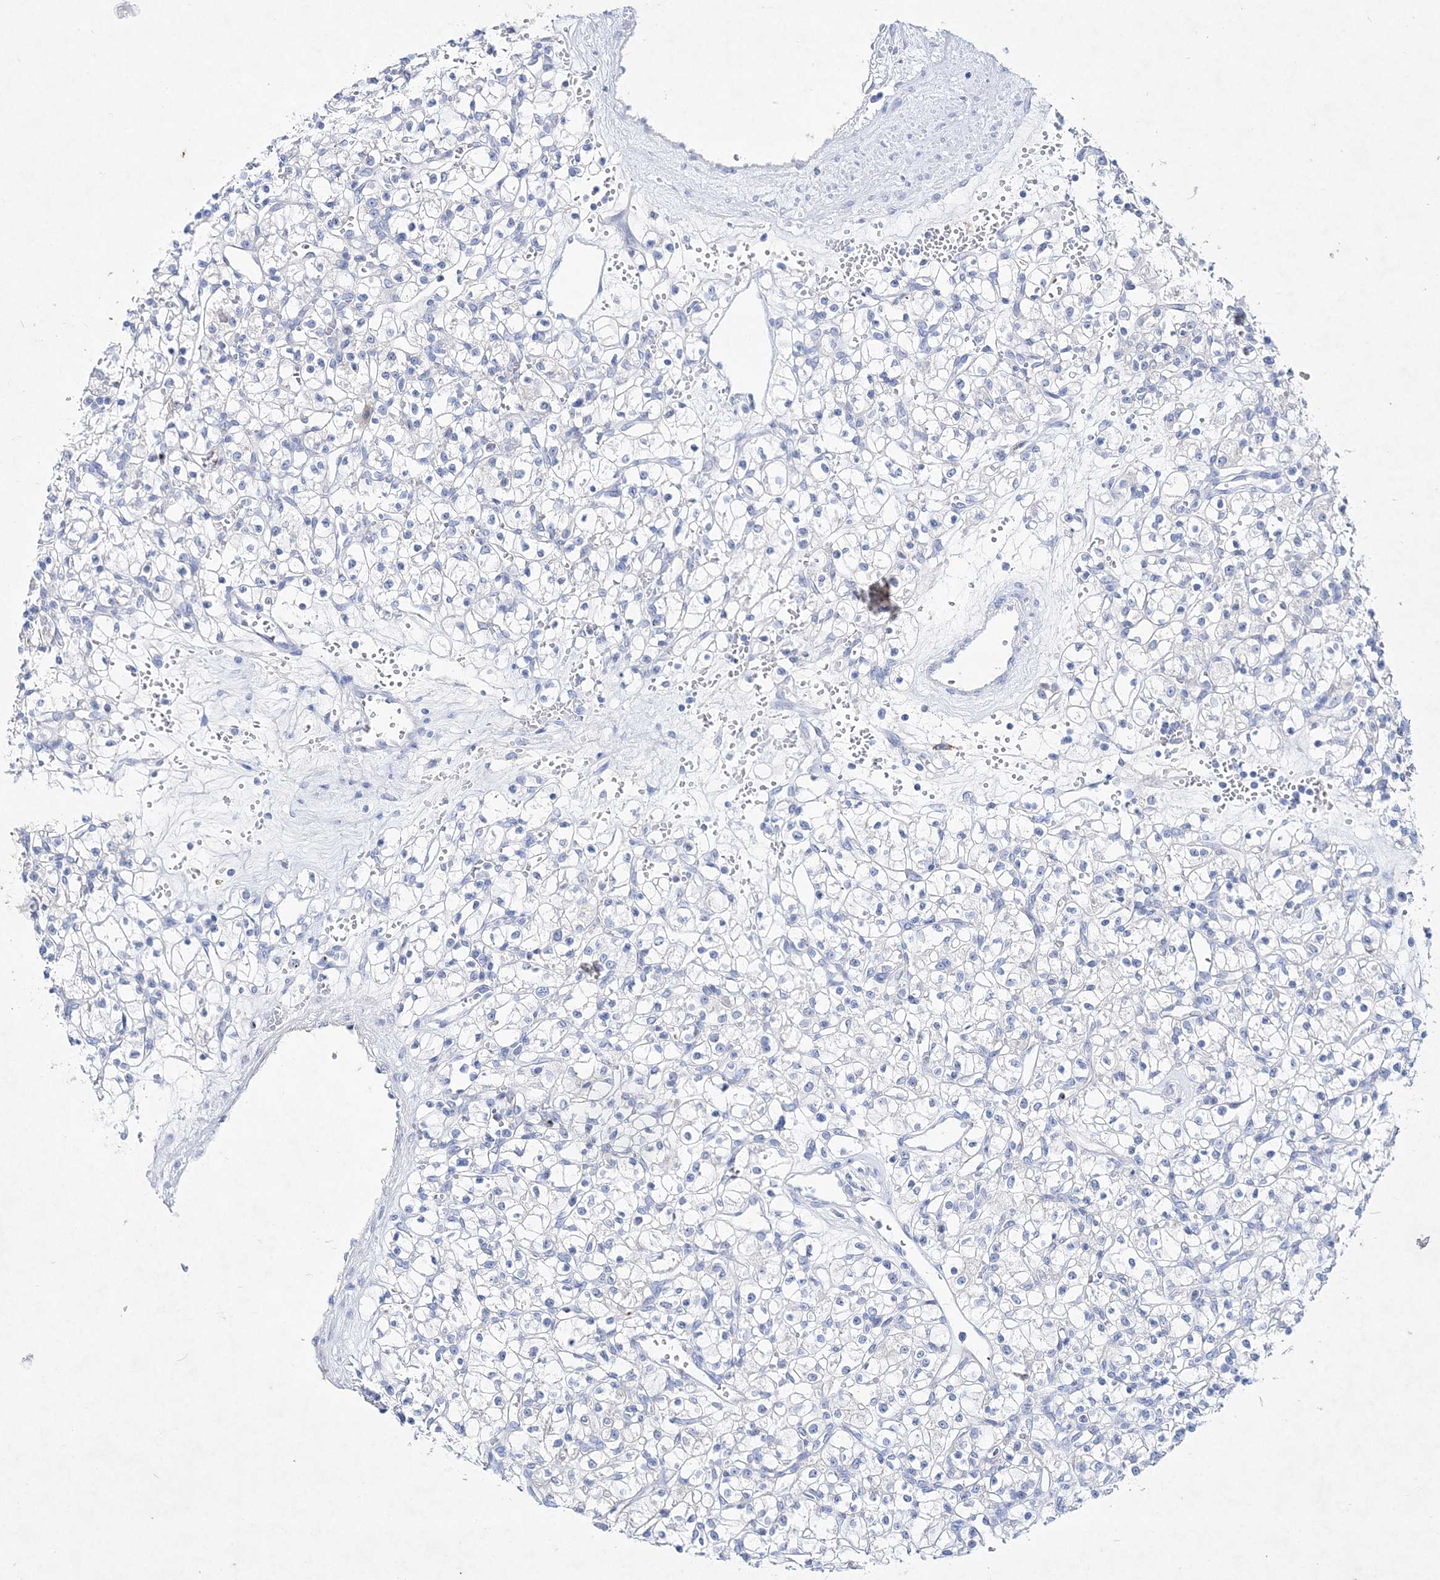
{"staining": {"intensity": "negative", "quantity": "none", "location": "none"}, "tissue": "renal cancer", "cell_type": "Tumor cells", "image_type": "cancer", "snomed": [{"axis": "morphology", "description": "Adenocarcinoma, NOS"}, {"axis": "topography", "description": "Kidney"}], "caption": "This is an immunohistochemistry photomicrograph of renal cancer (adenocarcinoma). There is no expression in tumor cells.", "gene": "SPINK7", "patient": {"sex": "female", "age": 59}}